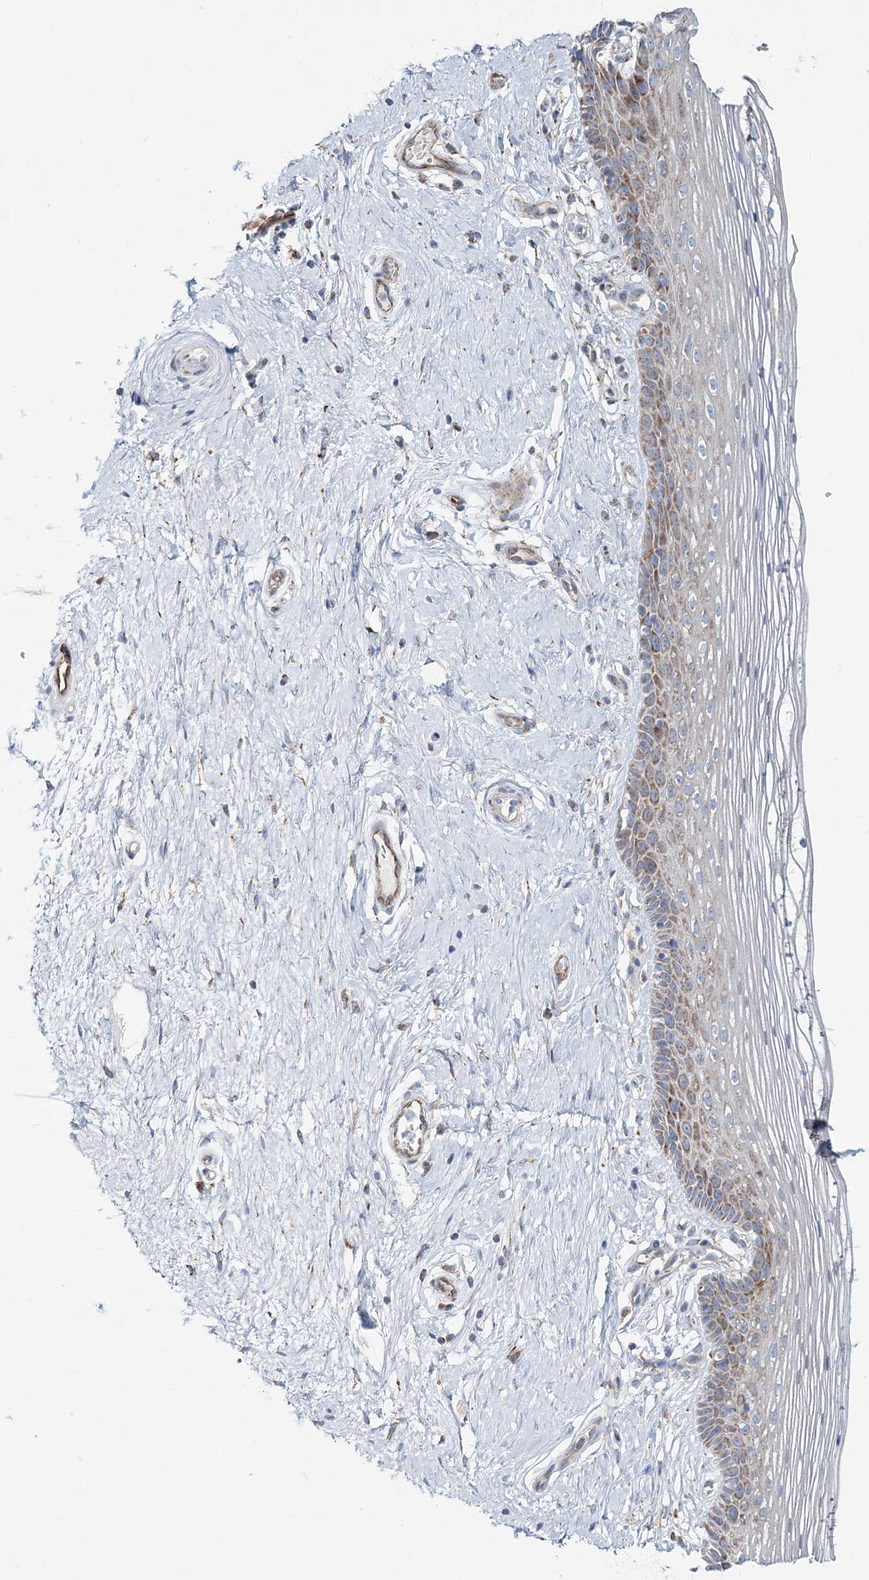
{"staining": {"intensity": "moderate", "quantity": "25%-75%", "location": "cytoplasmic/membranous"}, "tissue": "vagina", "cell_type": "Squamous epithelial cells", "image_type": "normal", "snomed": [{"axis": "morphology", "description": "Normal tissue, NOS"}, {"axis": "topography", "description": "Vagina"}], "caption": "An immunohistochemistry (IHC) micrograph of unremarkable tissue is shown. Protein staining in brown labels moderate cytoplasmic/membranous positivity in vagina within squamous epithelial cells.", "gene": "ARHGAP6", "patient": {"sex": "female", "age": 46}}